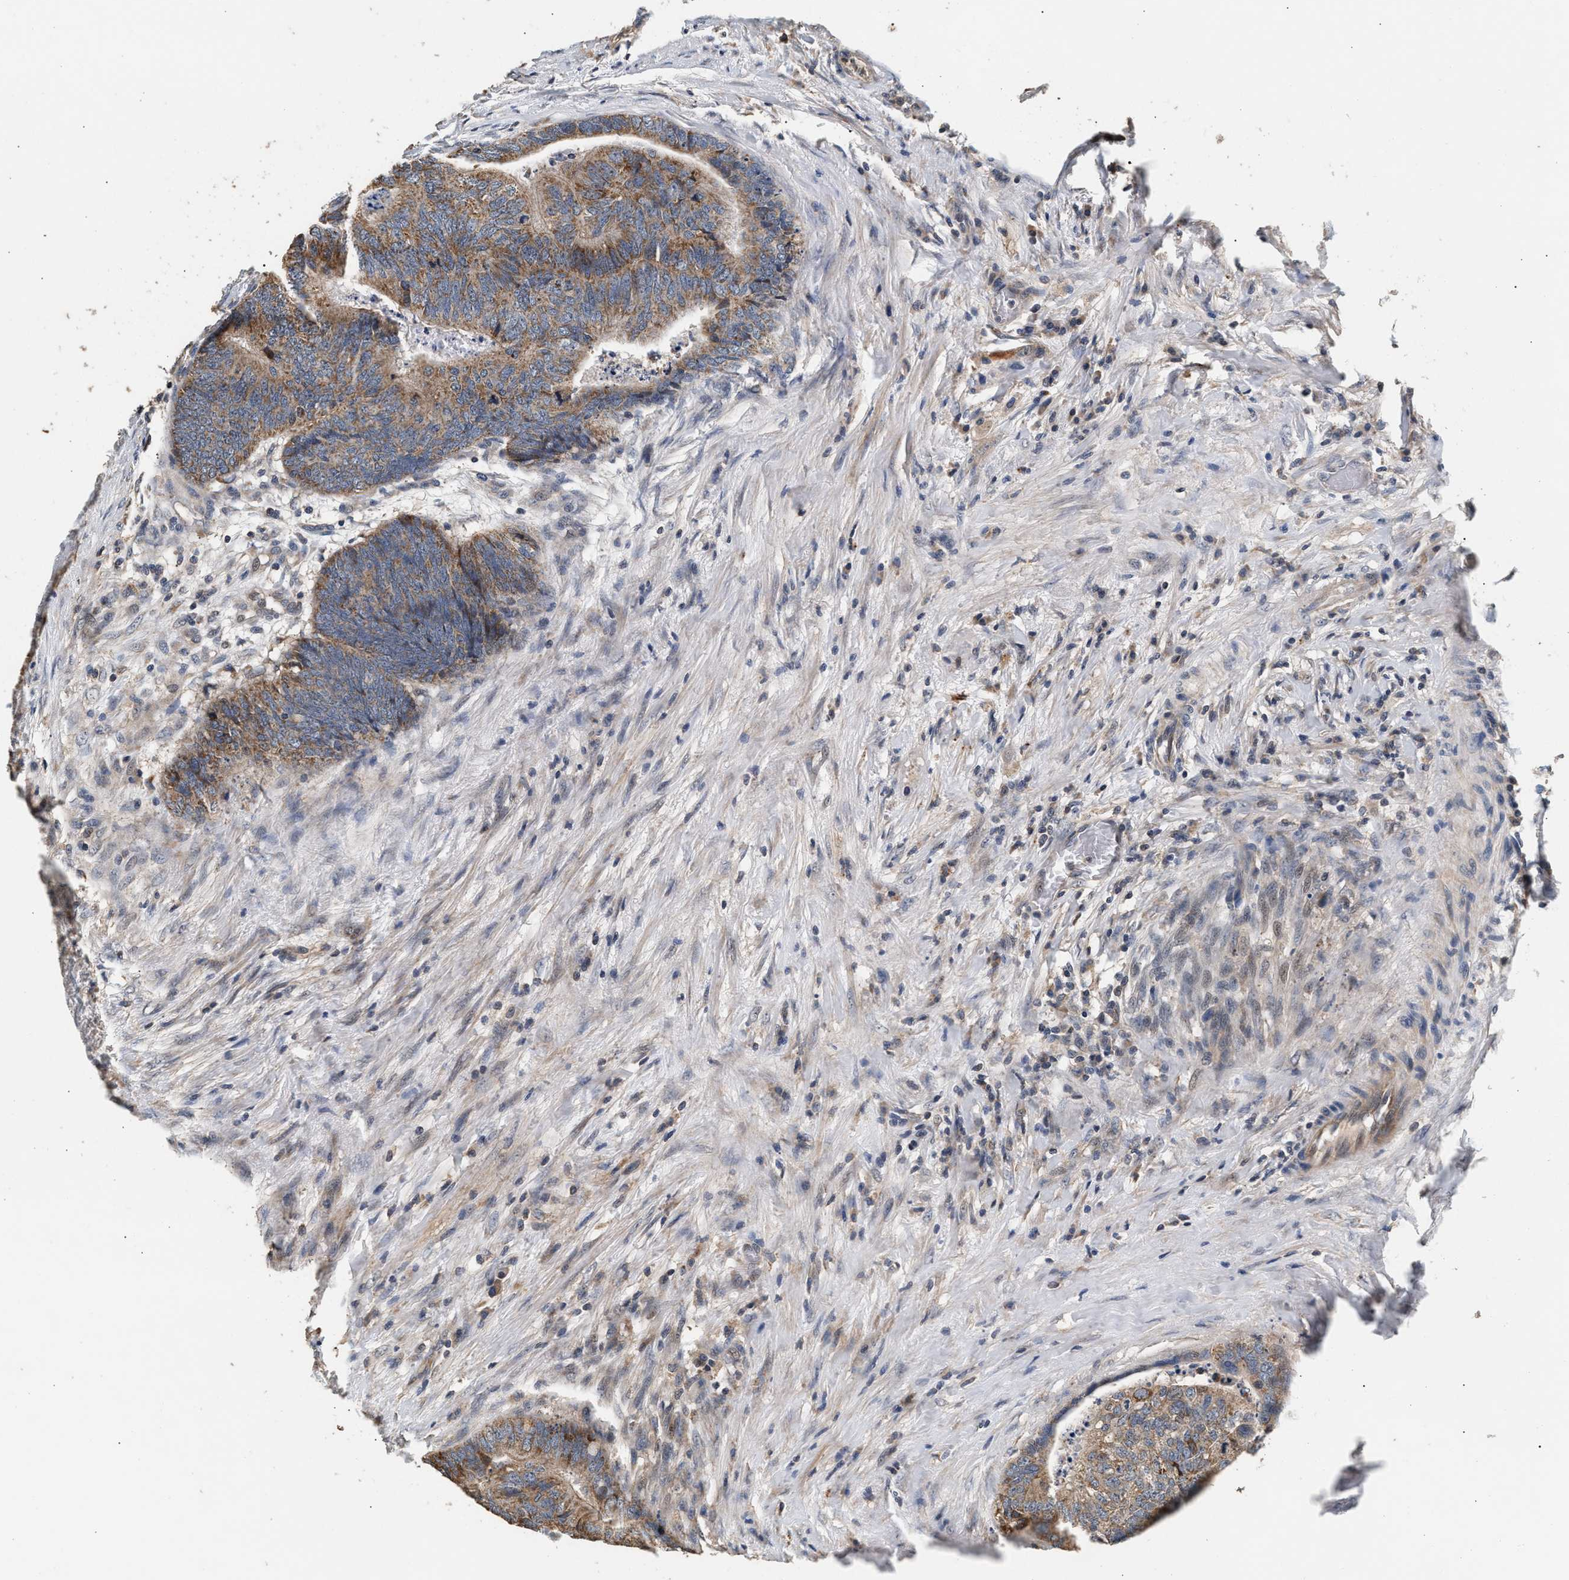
{"staining": {"intensity": "moderate", "quantity": ">75%", "location": "cytoplasmic/membranous"}, "tissue": "colorectal cancer", "cell_type": "Tumor cells", "image_type": "cancer", "snomed": [{"axis": "morphology", "description": "Adenocarcinoma, NOS"}, {"axis": "topography", "description": "Colon"}], "caption": "Colorectal cancer stained with a protein marker shows moderate staining in tumor cells.", "gene": "PTGR3", "patient": {"sex": "female", "age": 67}}